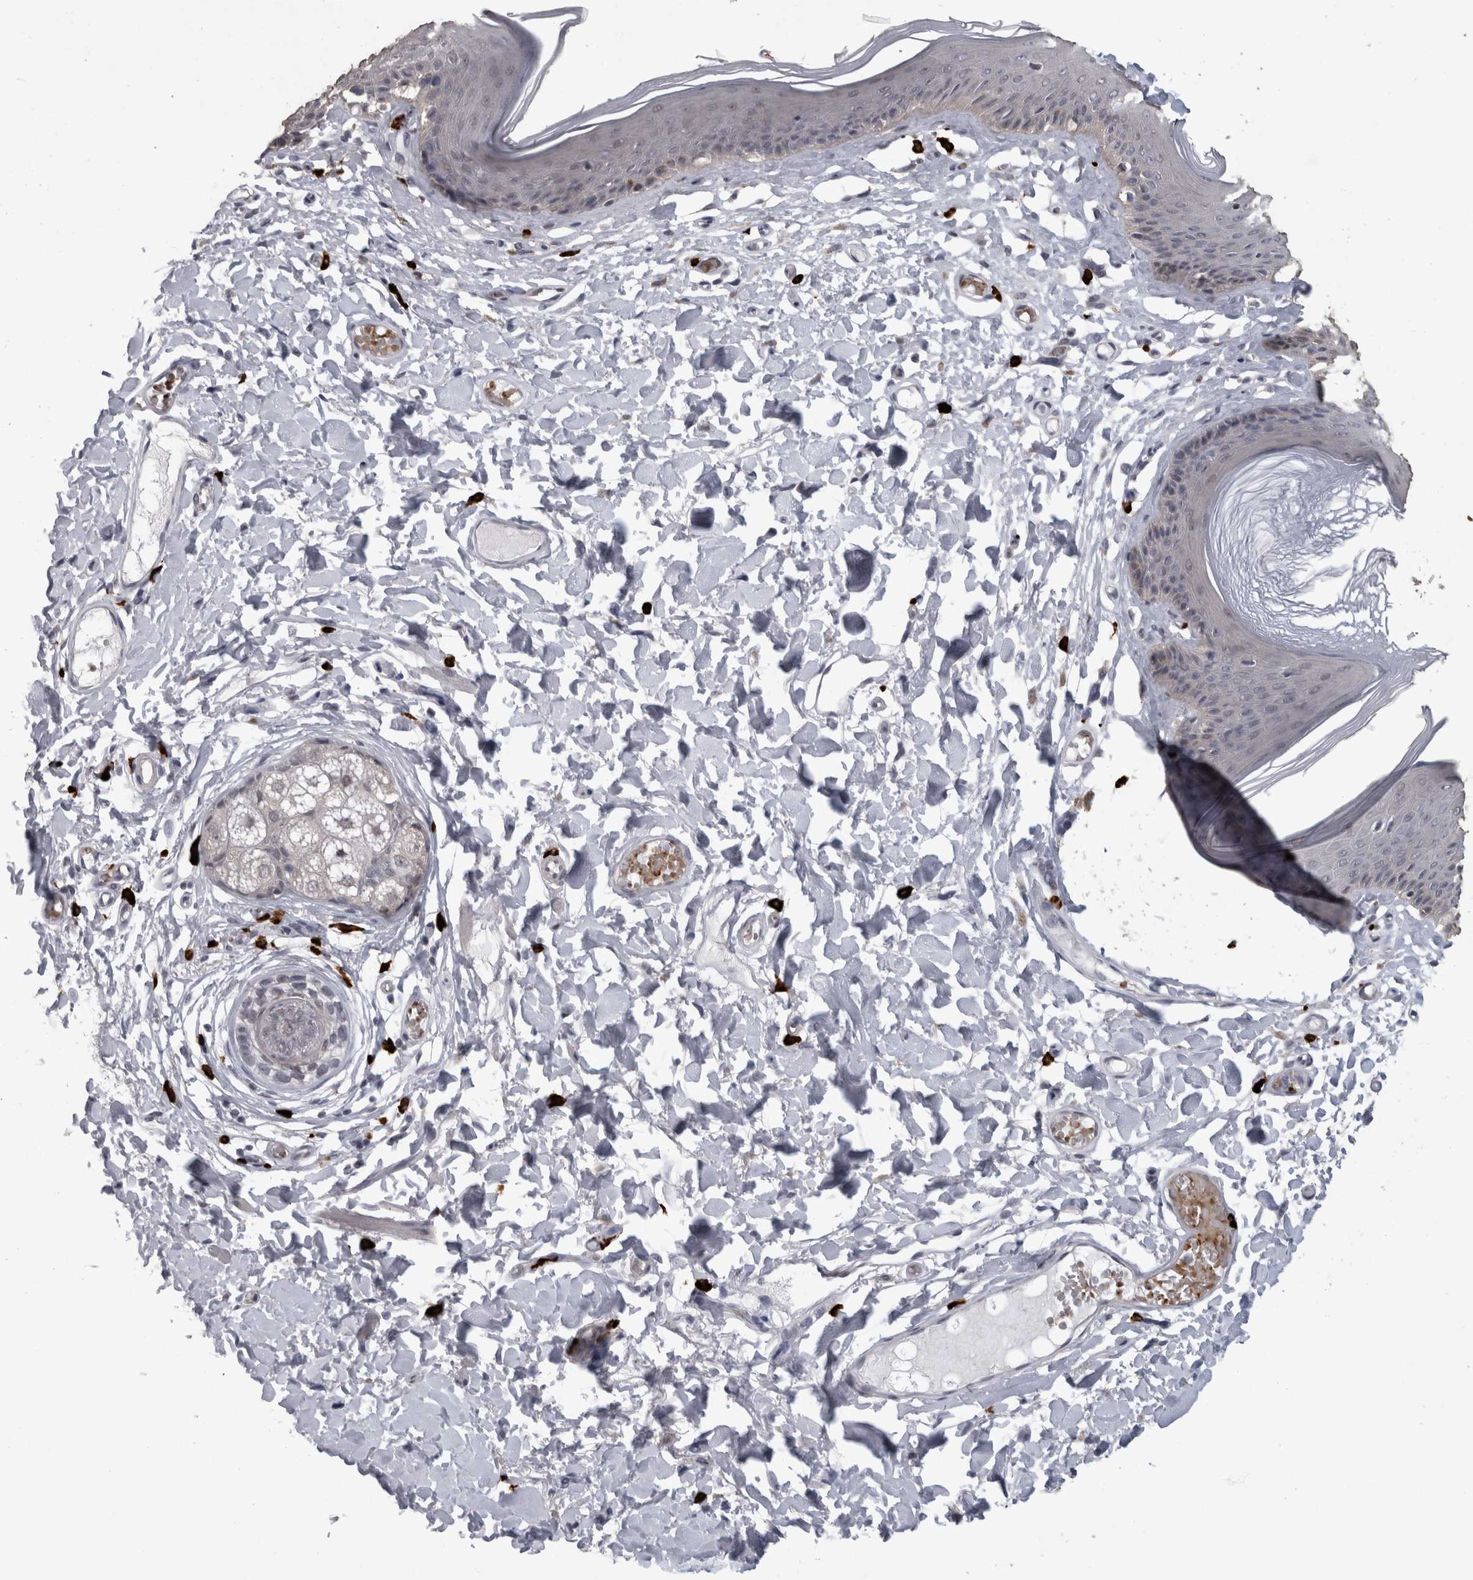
{"staining": {"intensity": "weak", "quantity": "25%-75%", "location": "cytoplasmic/membranous,nuclear"}, "tissue": "skin", "cell_type": "Epidermal cells", "image_type": "normal", "snomed": [{"axis": "morphology", "description": "Normal tissue, NOS"}, {"axis": "topography", "description": "Vulva"}], "caption": "Skin stained for a protein (brown) shows weak cytoplasmic/membranous,nuclear positive staining in approximately 25%-75% of epidermal cells.", "gene": "PEBP4", "patient": {"sex": "female", "age": 73}}